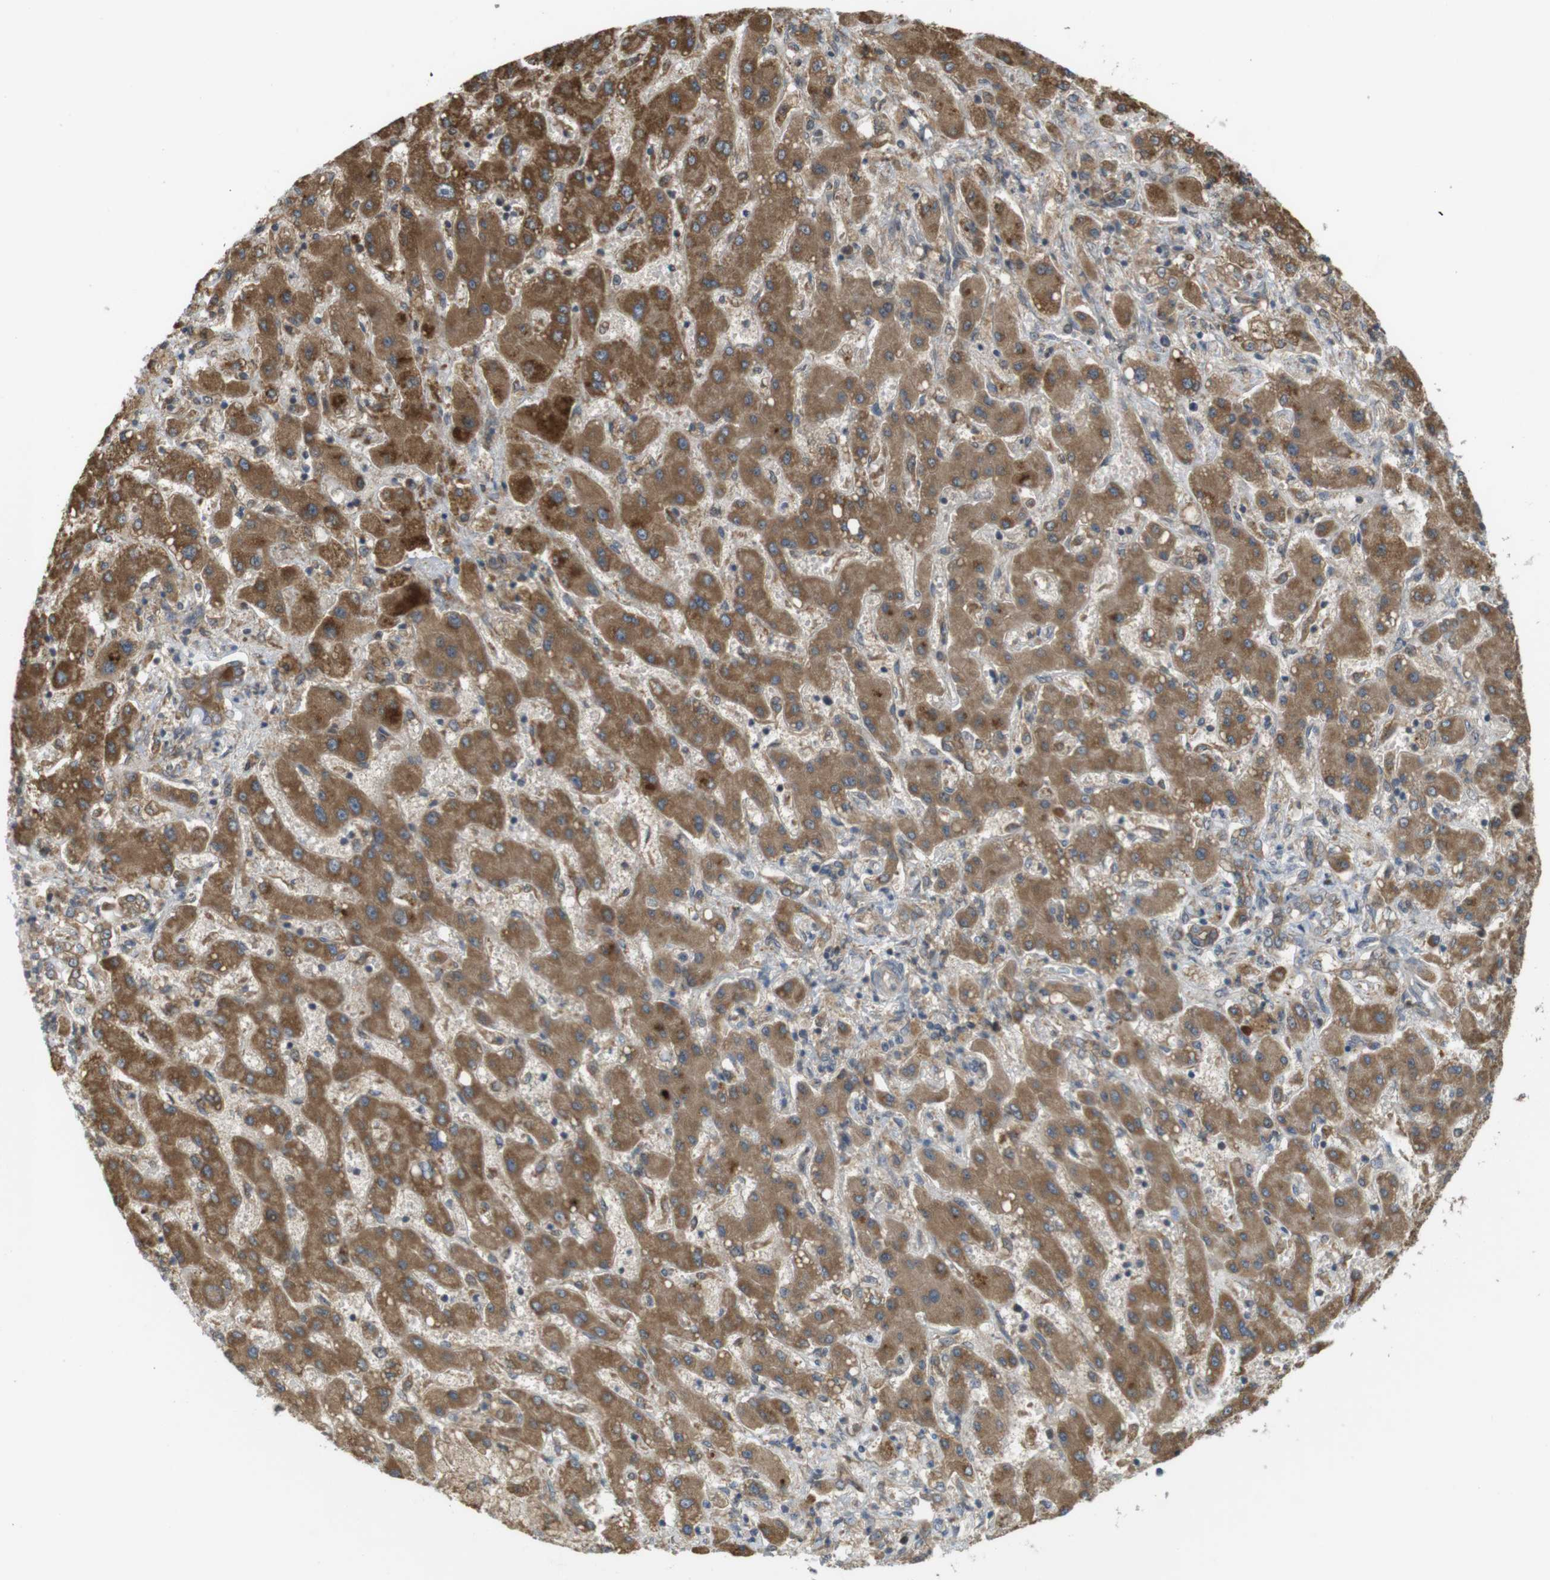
{"staining": {"intensity": "moderate", "quantity": ">75%", "location": "cytoplasmic/membranous"}, "tissue": "liver cancer", "cell_type": "Tumor cells", "image_type": "cancer", "snomed": [{"axis": "morphology", "description": "Cholangiocarcinoma"}, {"axis": "topography", "description": "Liver"}], "caption": "Moderate cytoplasmic/membranous expression for a protein is present in about >75% of tumor cells of liver cancer (cholangiocarcinoma) using IHC.", "gene": "RNF130", "patient": {"sex": "male", "age": 50}}